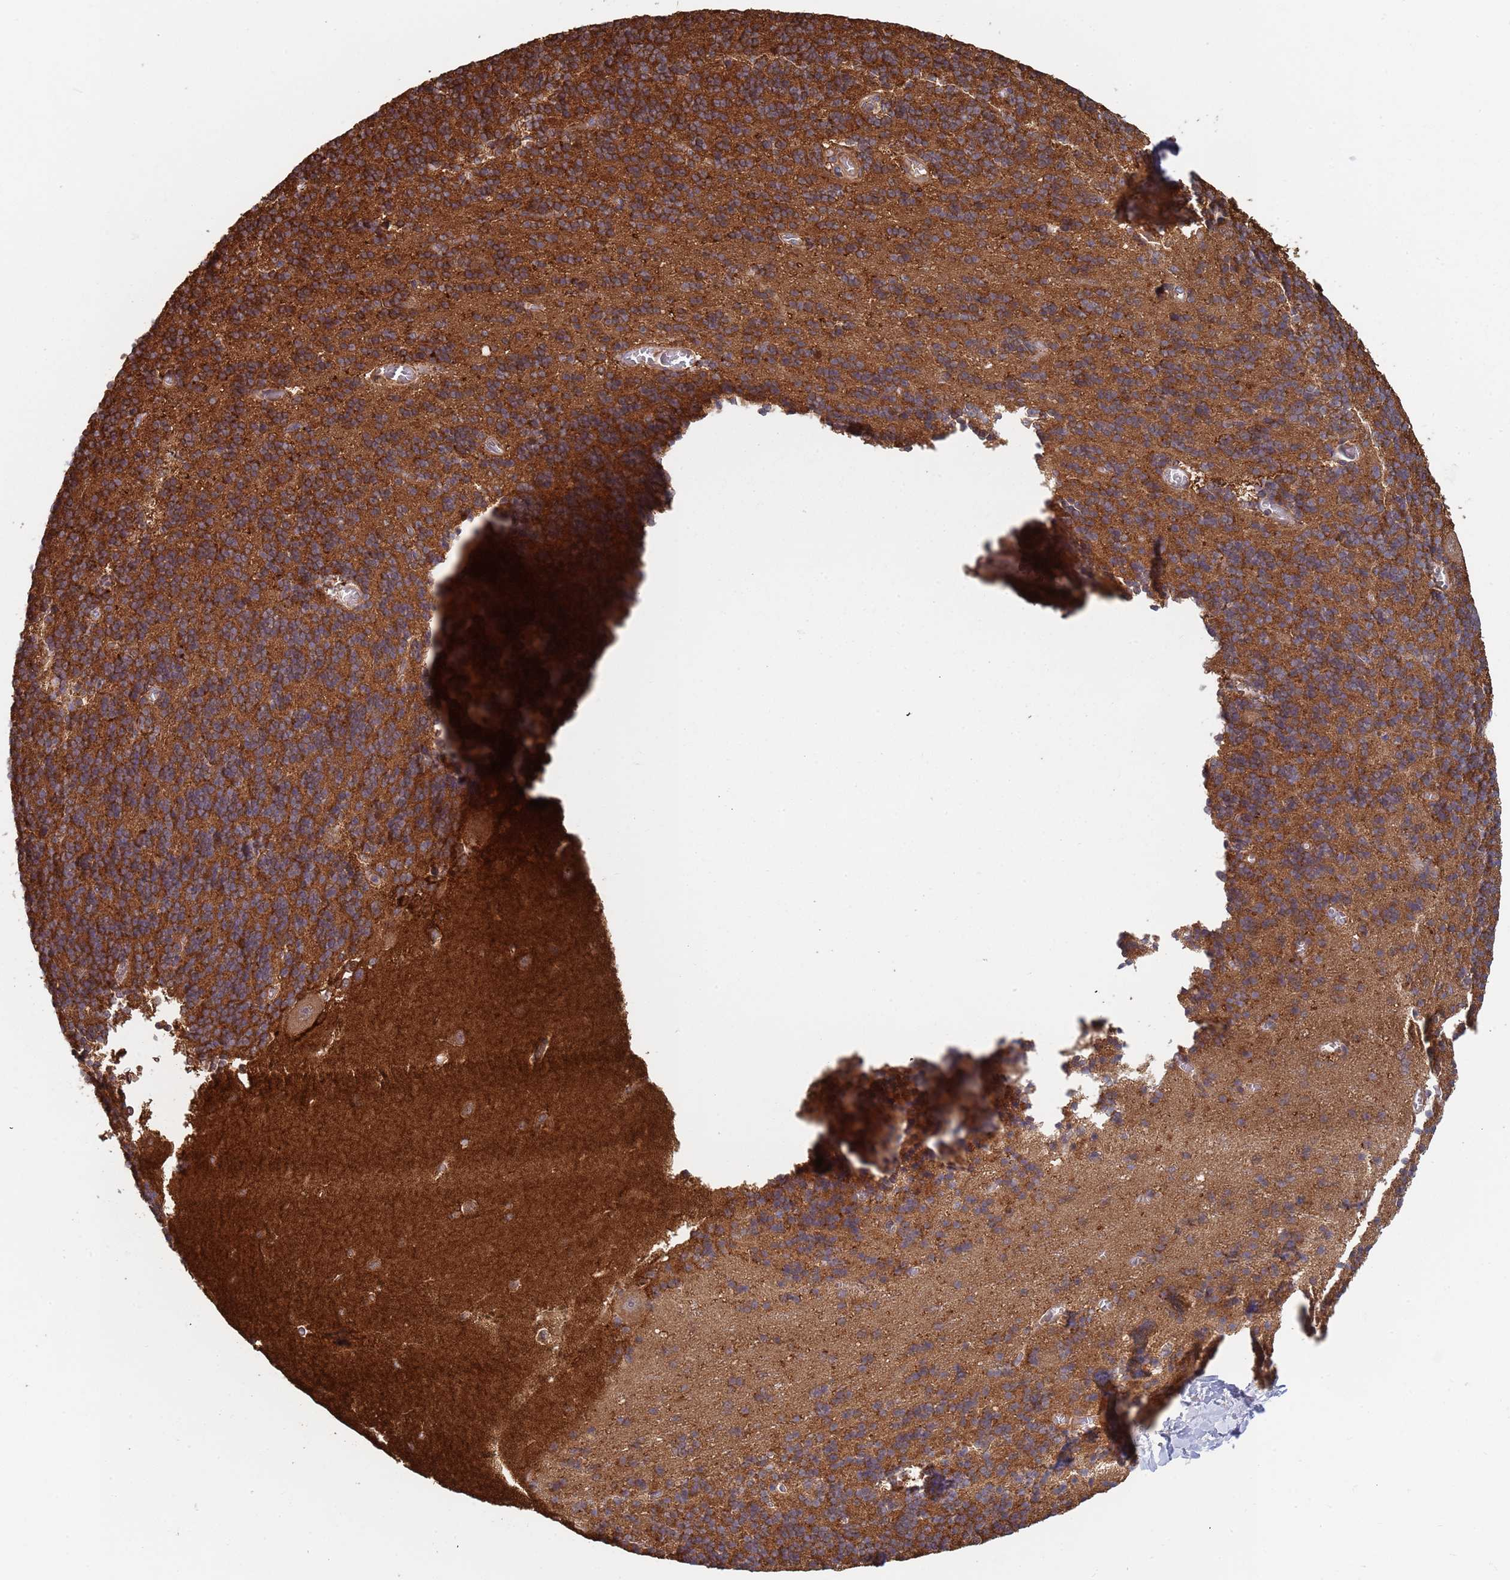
{"staining": {"intensity": "moderate", "quantity": ">75%", "location": "cytoplasmic/membranous"}, "tissue": "cerebellum", "cell_type": "Cells in granular layer", "image_type": "normal", "snomed": [{"axis": "morphology", "description": "Normal tissue, NOS"}, {"axis": "topography", "description": "Cerebellum"}], "caption": "A brown stain shows moderate cytoplasmic/membranous expression of a protein in cells in granular layer of unremarkable cerebellum. (IHC, brightfield microscopy, high magnification).", "gene": "GDI1", "patient": {"sex": "male", "age": 37}}